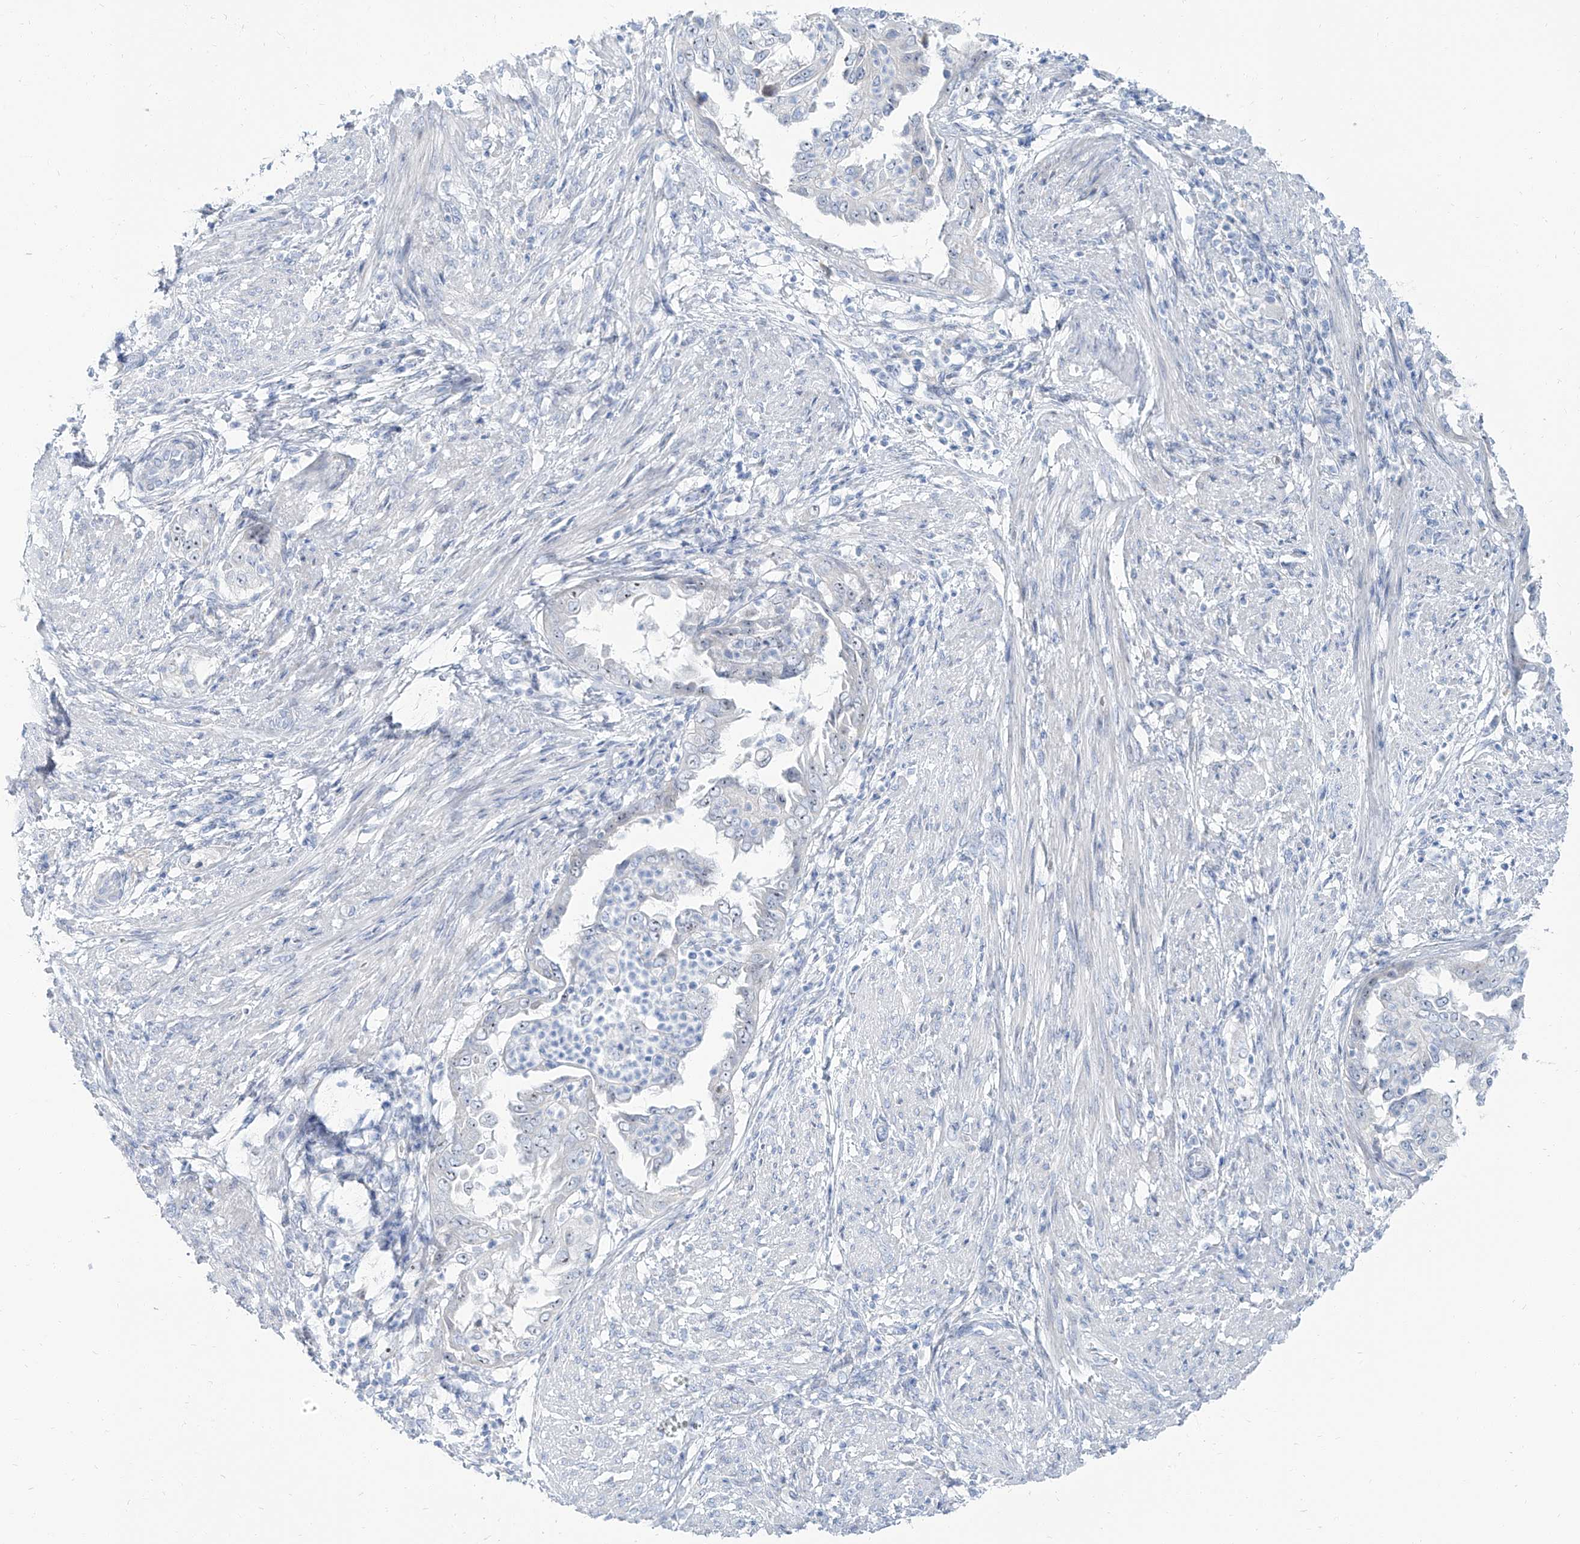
{"staining": {"intensity": "negative", "quantity": "none", "location": "none"}, "tissue": "endometrial cancer", "cell_type": "Tumor cells", "image_type": "cancer", "snomed": [{"axis": "morphology", "description": "Adenocarcinoma, NOS"}, {"axis": "topography", "description": "Endometrium"}], "caption": "Tumor cells show no significant staining in adenocarcinoma (endometrial).", "gene": "TXLNB", "patient": {"sex": "female", "age": 85}}